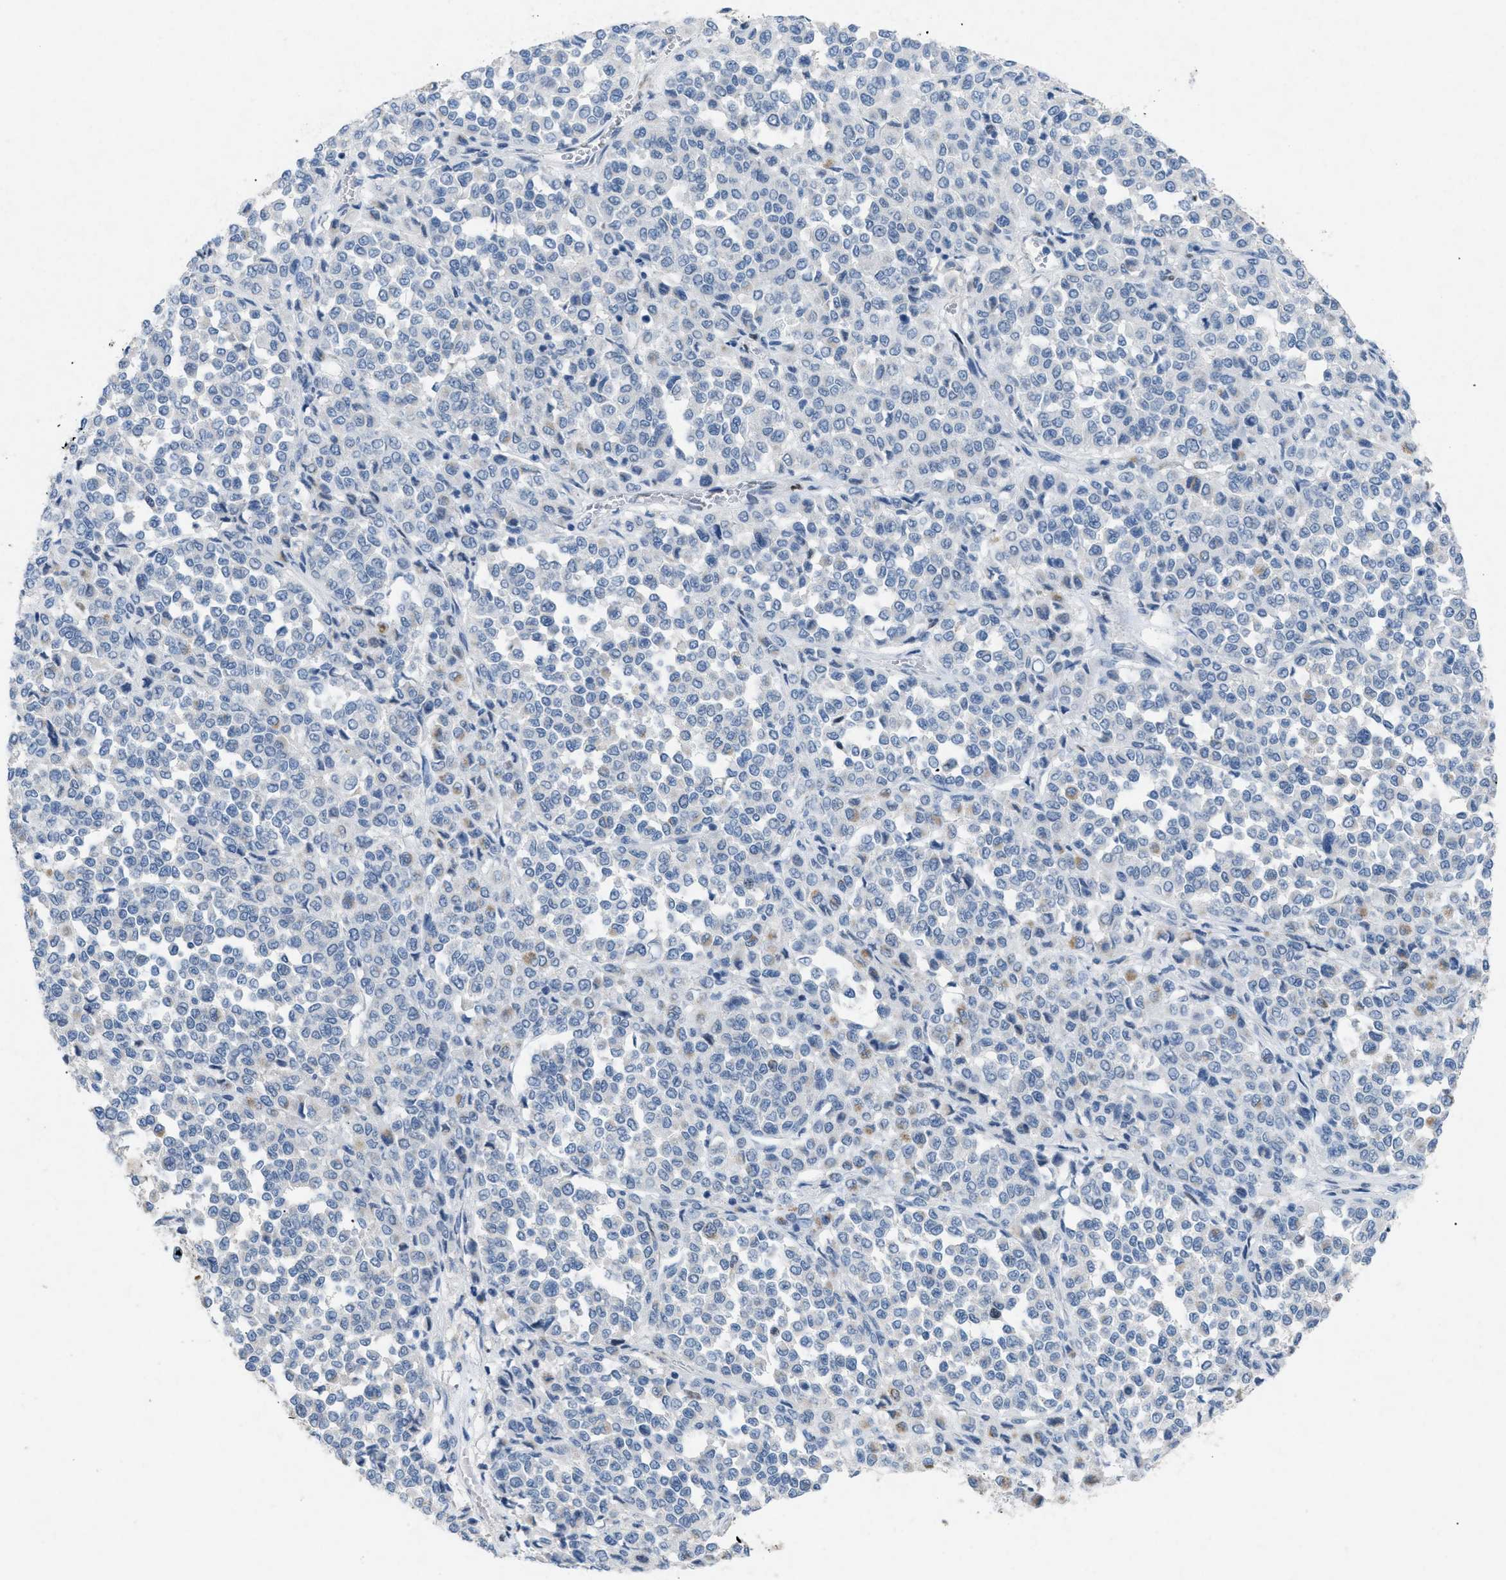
{"staining": {"intensity": "negative", "quantity": "none", "location": "none"}, "tissue": "melanoma", "cell_type": "Tumor cells", "image_type": "cancer", "snomed": [{"axis": "morphology", "description": "Malignant melanoma, Metastatic site"}, {"axis": "topography", "description": "Pancreas"}], "caption": "Immunohistochemical staining of human melanoma demonstrates no significant expression in tumor cells. Brightfield microscopy of immunohistochemistry stained with DAB (3,3'-diaminobenzidine) (brown) and hematoxylin (blue), captured at high magnification.", "gene": "TASOR", "patient": {"sex": "female", "age": 30}}